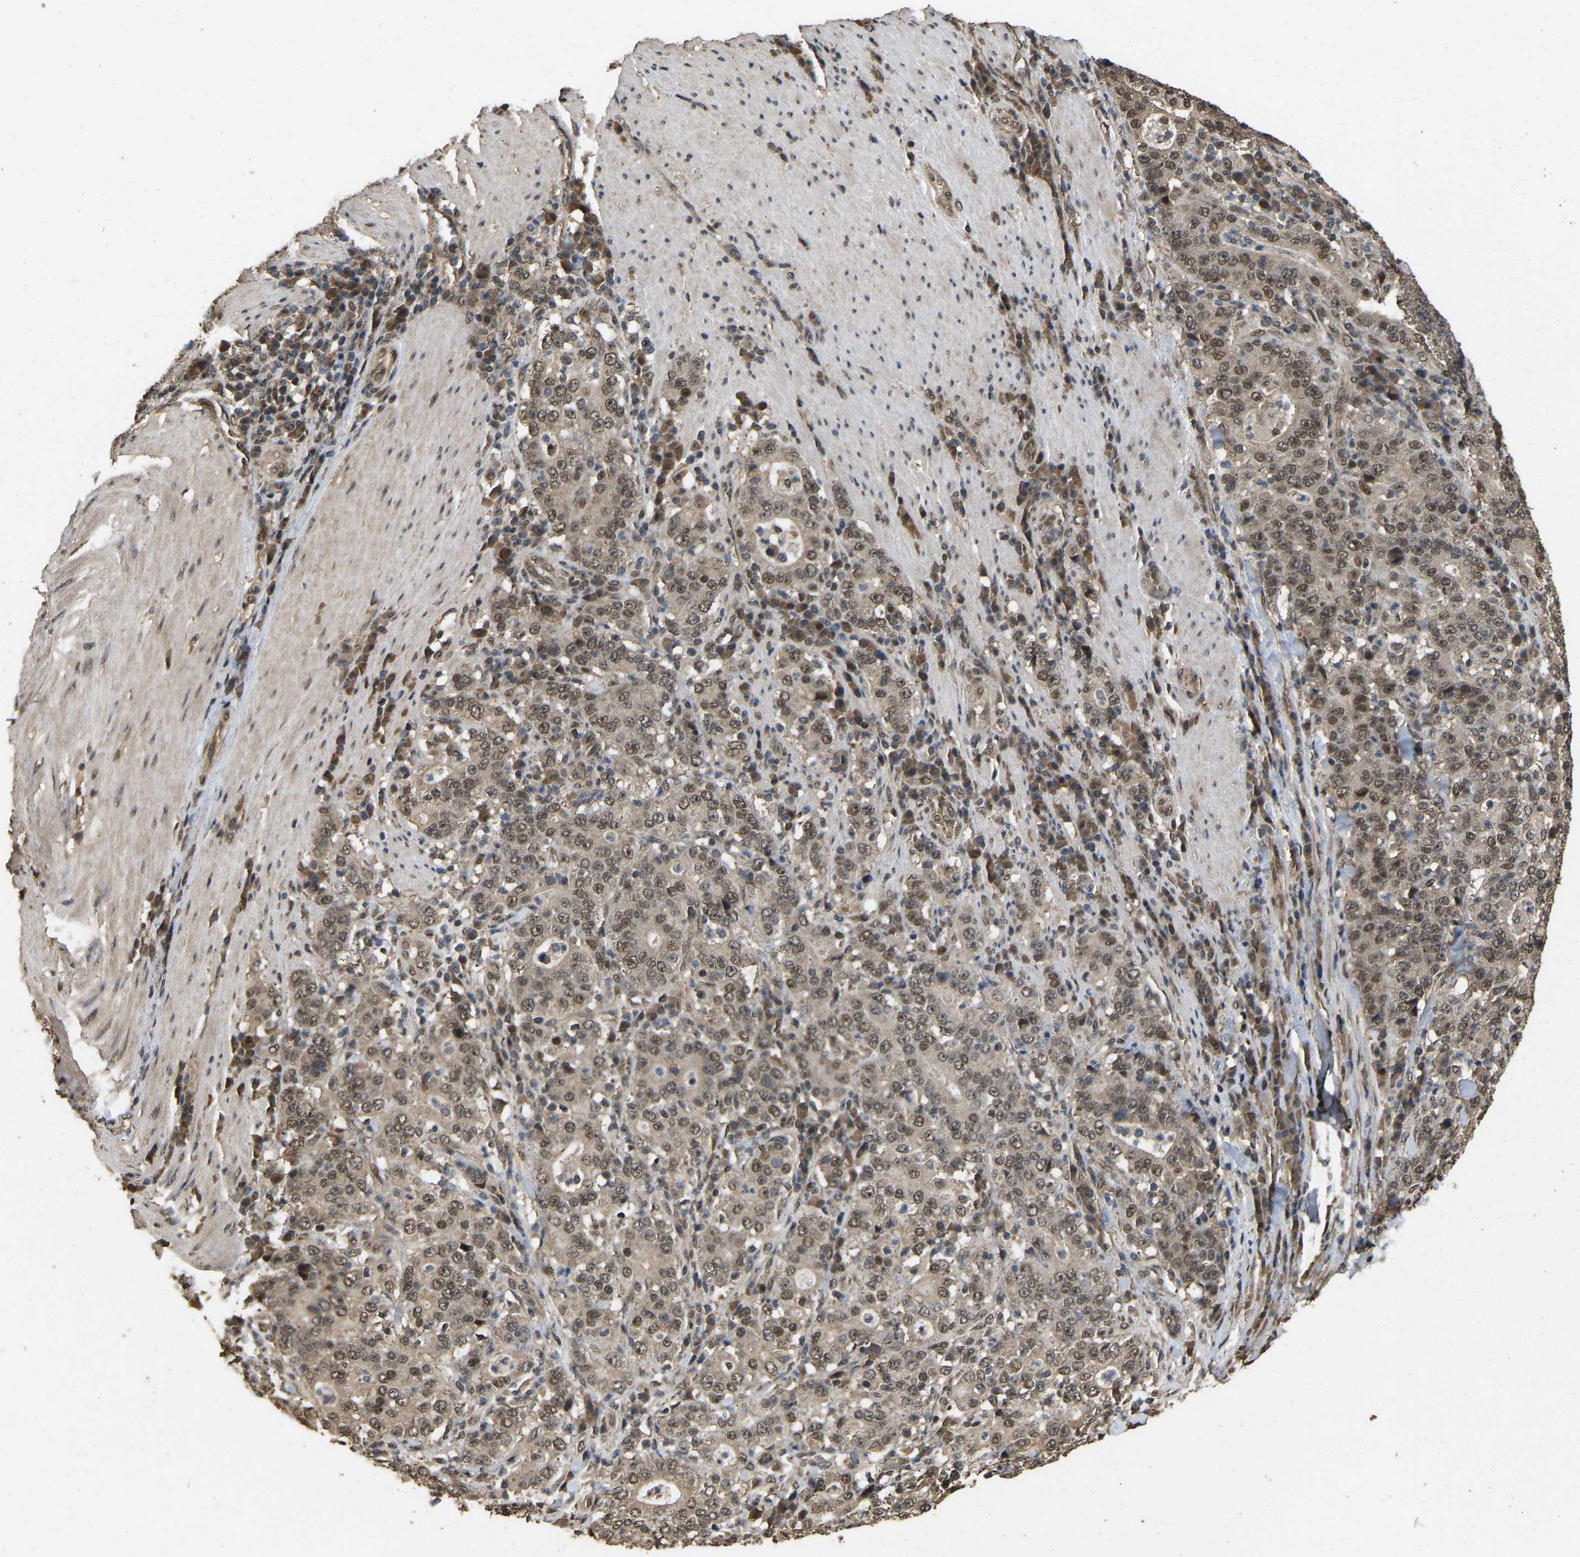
{"staining": {"intensity": "weak", "quantity": ">75%", "location": "nuclear"}, "tissue": "stomach cancer", "cell_type": "Tumor cells", "image_type": "cancer", "snomed": [{"axis": "morphology", "description": "Normal tissue, NOS"}, {"axis": "morphology", "description": "Adenocarcinoma, NOS"}, {"axis": "topography", "description": "Stomach, upper"}, {"axis": "topography", "description": "Stomach"}], "caption": "Immunohistochemistry photomicrograph of neoplastic tissue: human stomach adenocarcinoma stained using immunohistochemistry demonstrates low levels of weak protein expression localized specifically in the nuclear of tumor cells, appearing as a nuclear brown color.", "gene": "ARHGAP23", "patient": {"sex": "male", "age": 59}}